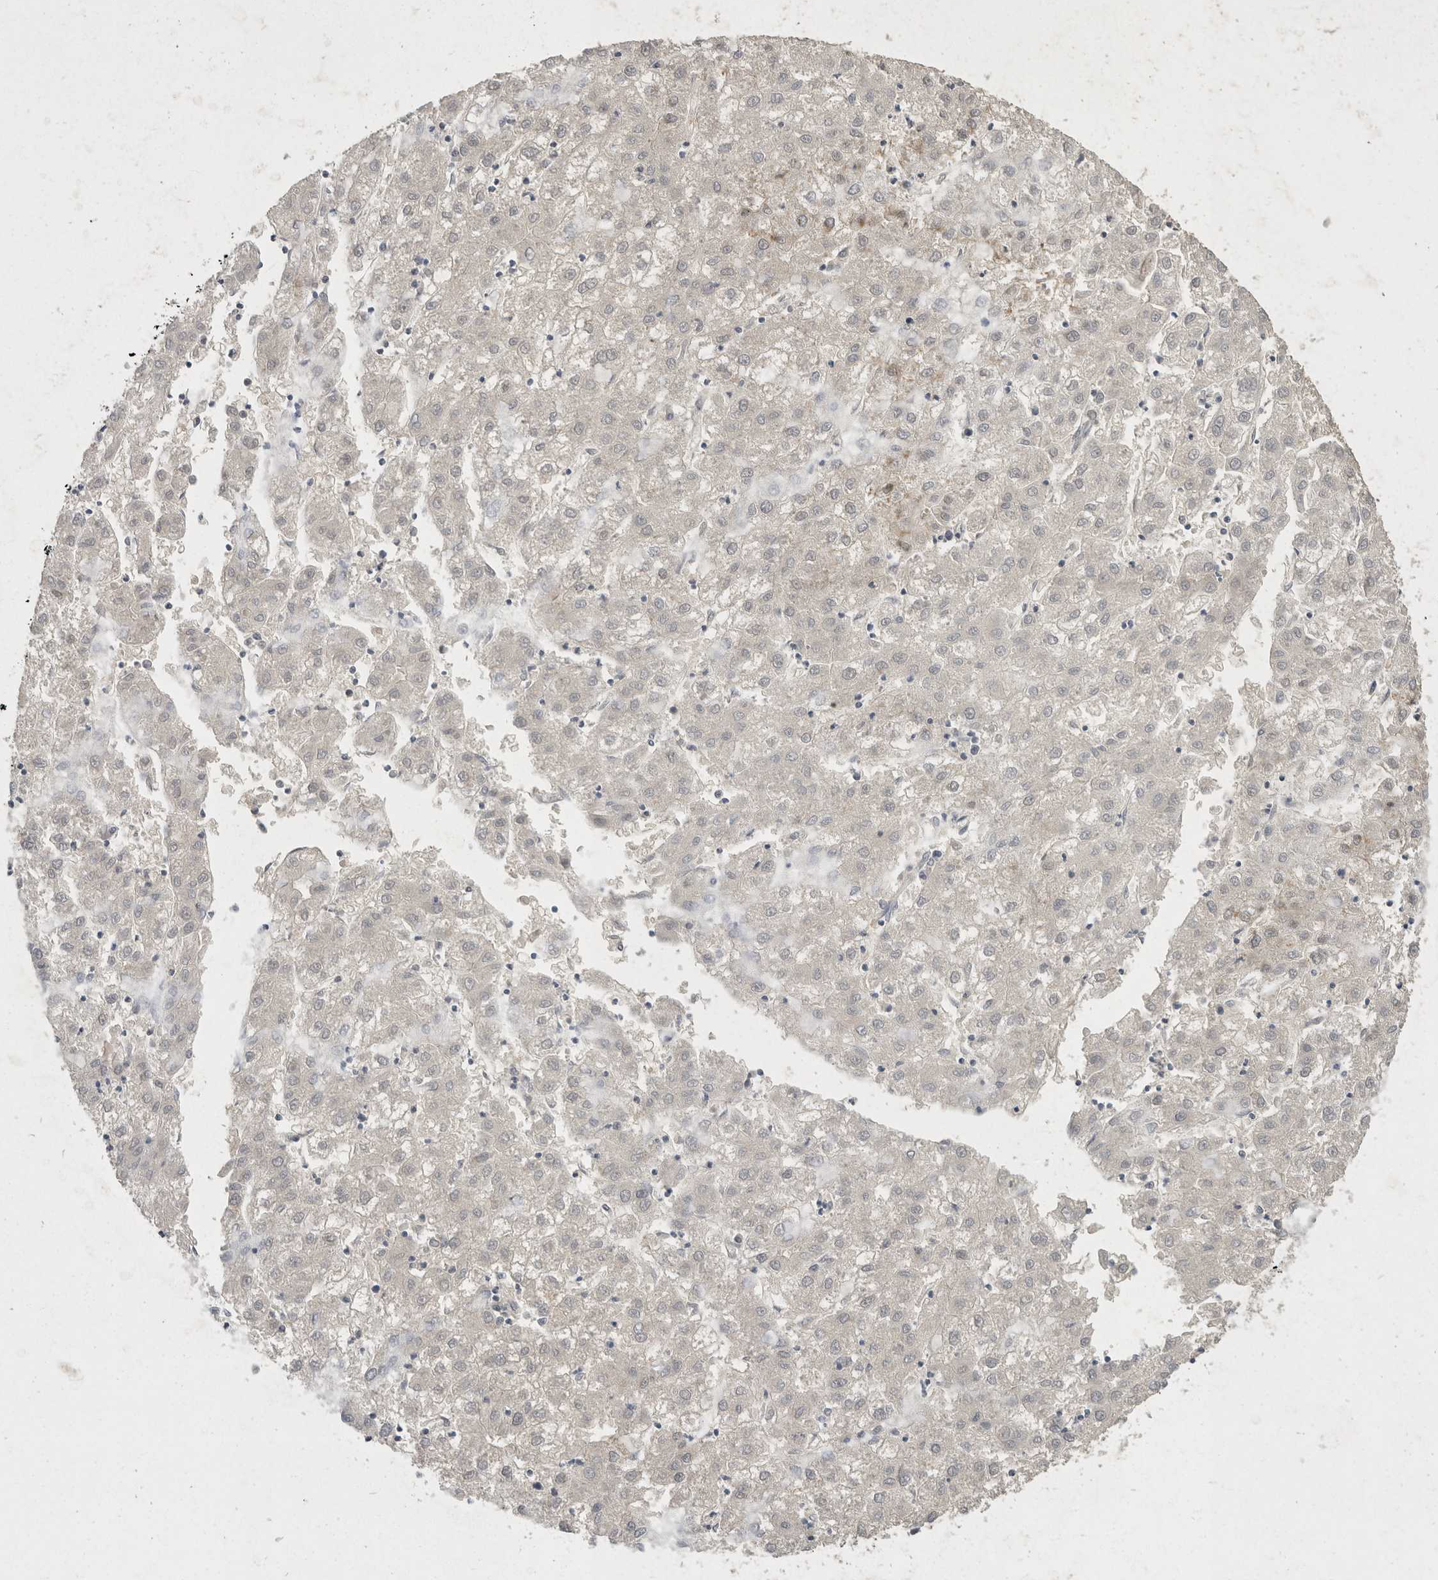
{"staining": {"intensity": "negative", "quantity": "none", "location": "none"}, "tissue": "liver cancer", "cell_type": "Tumor cells", "image_type": "cancer", "snomed": [{"axis": "morphology", "description": "Carcinoma, Hepatocellular, NOS"}, {"axis": "topography", "description": "Liver"}], "caption": "Photomicrograph shows no significant protein positivity in tumor cells of liver hepatocellular carcinoma.", "gene": "TOM1L2", "patient": {"sex": "male", "age": 72}}